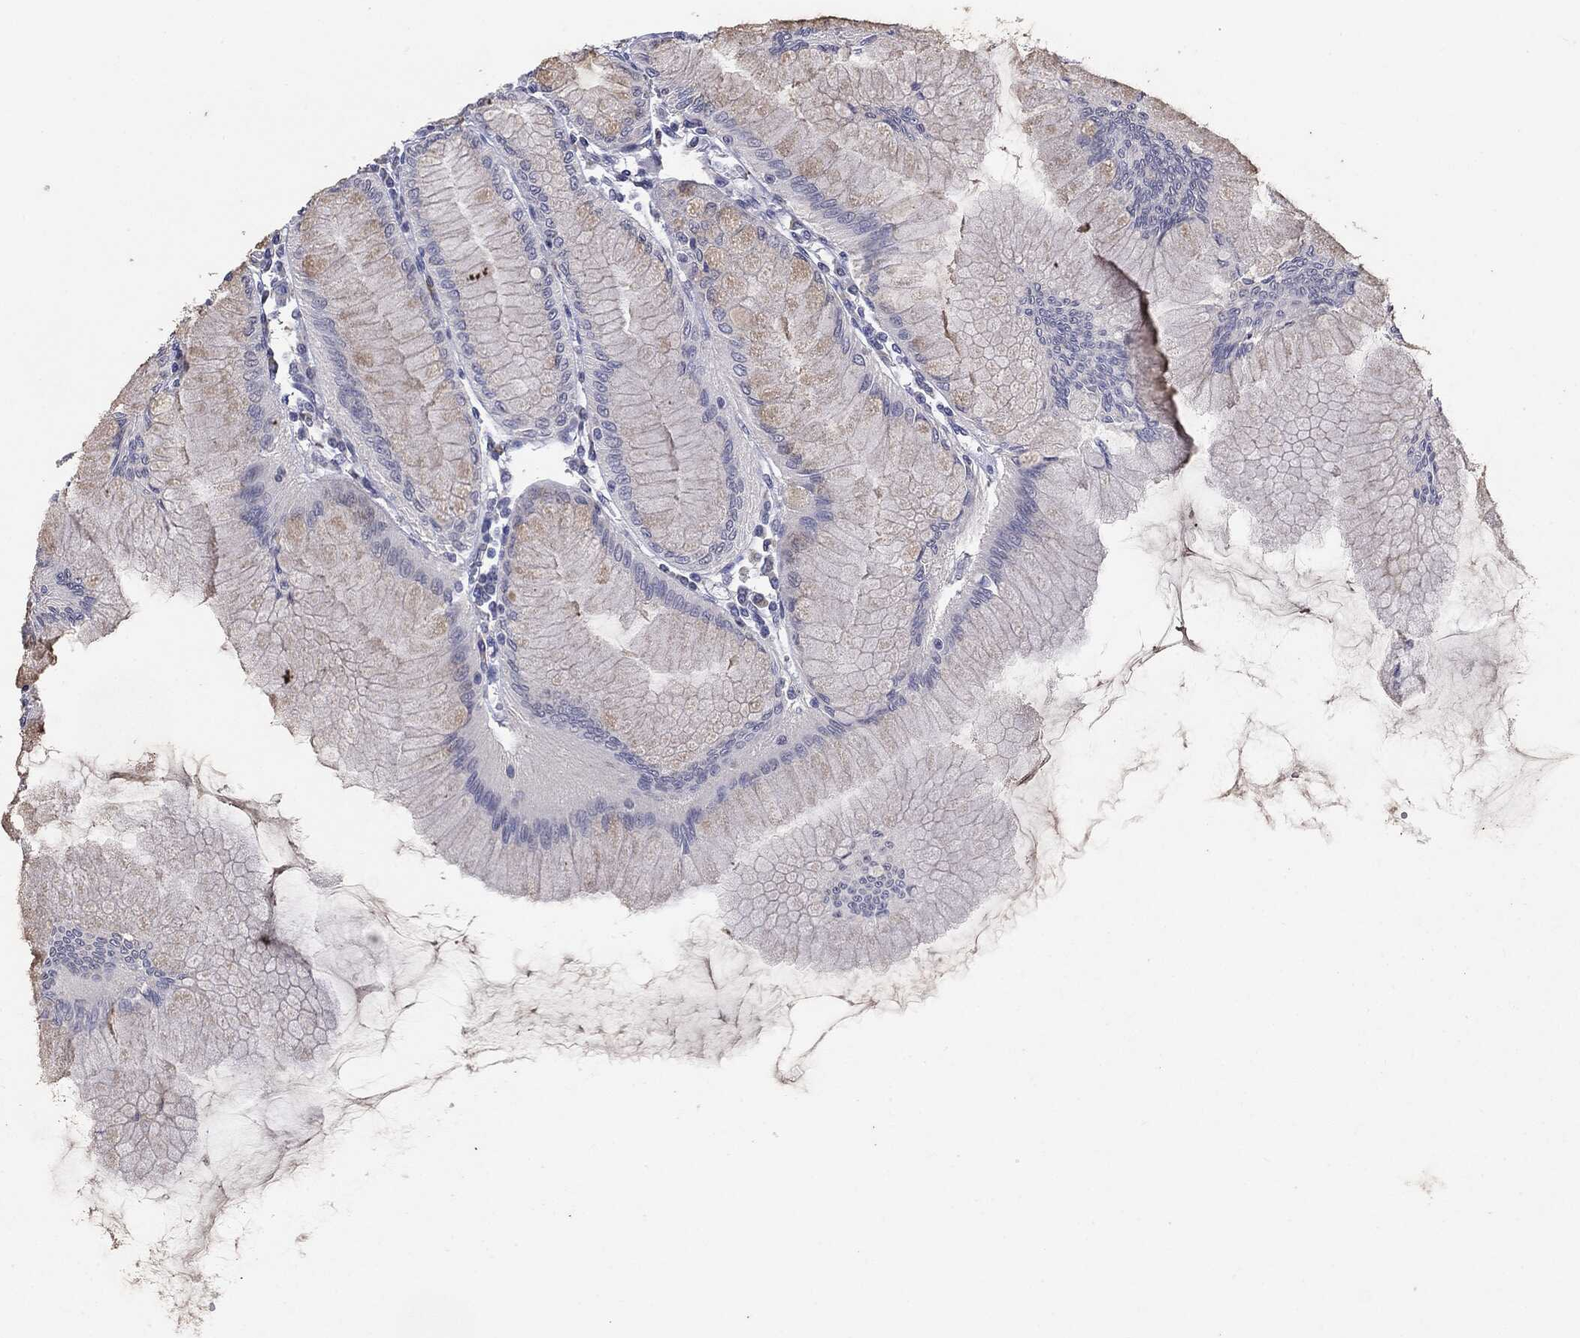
{"staining": {"intensity": "moderate", "quantity": "<25%", "location": "cytoplasmic/membranous"}, "tissue": "stomach", "cell_type": "Glandular cells", "image_type": "normal", "snomed": [{"axis": "morphology", "description": "Normal tissue, NOS"}, {"axis": "topography", "description": "Stomach"}], "caption": "IHC of normal stomach demonstrates low levels of moderate cytoplasmic/membranous staining in approximately <25% of glandular cells.", "gene": "KRT5", "patient": {"sex": "female", "age": 57}}